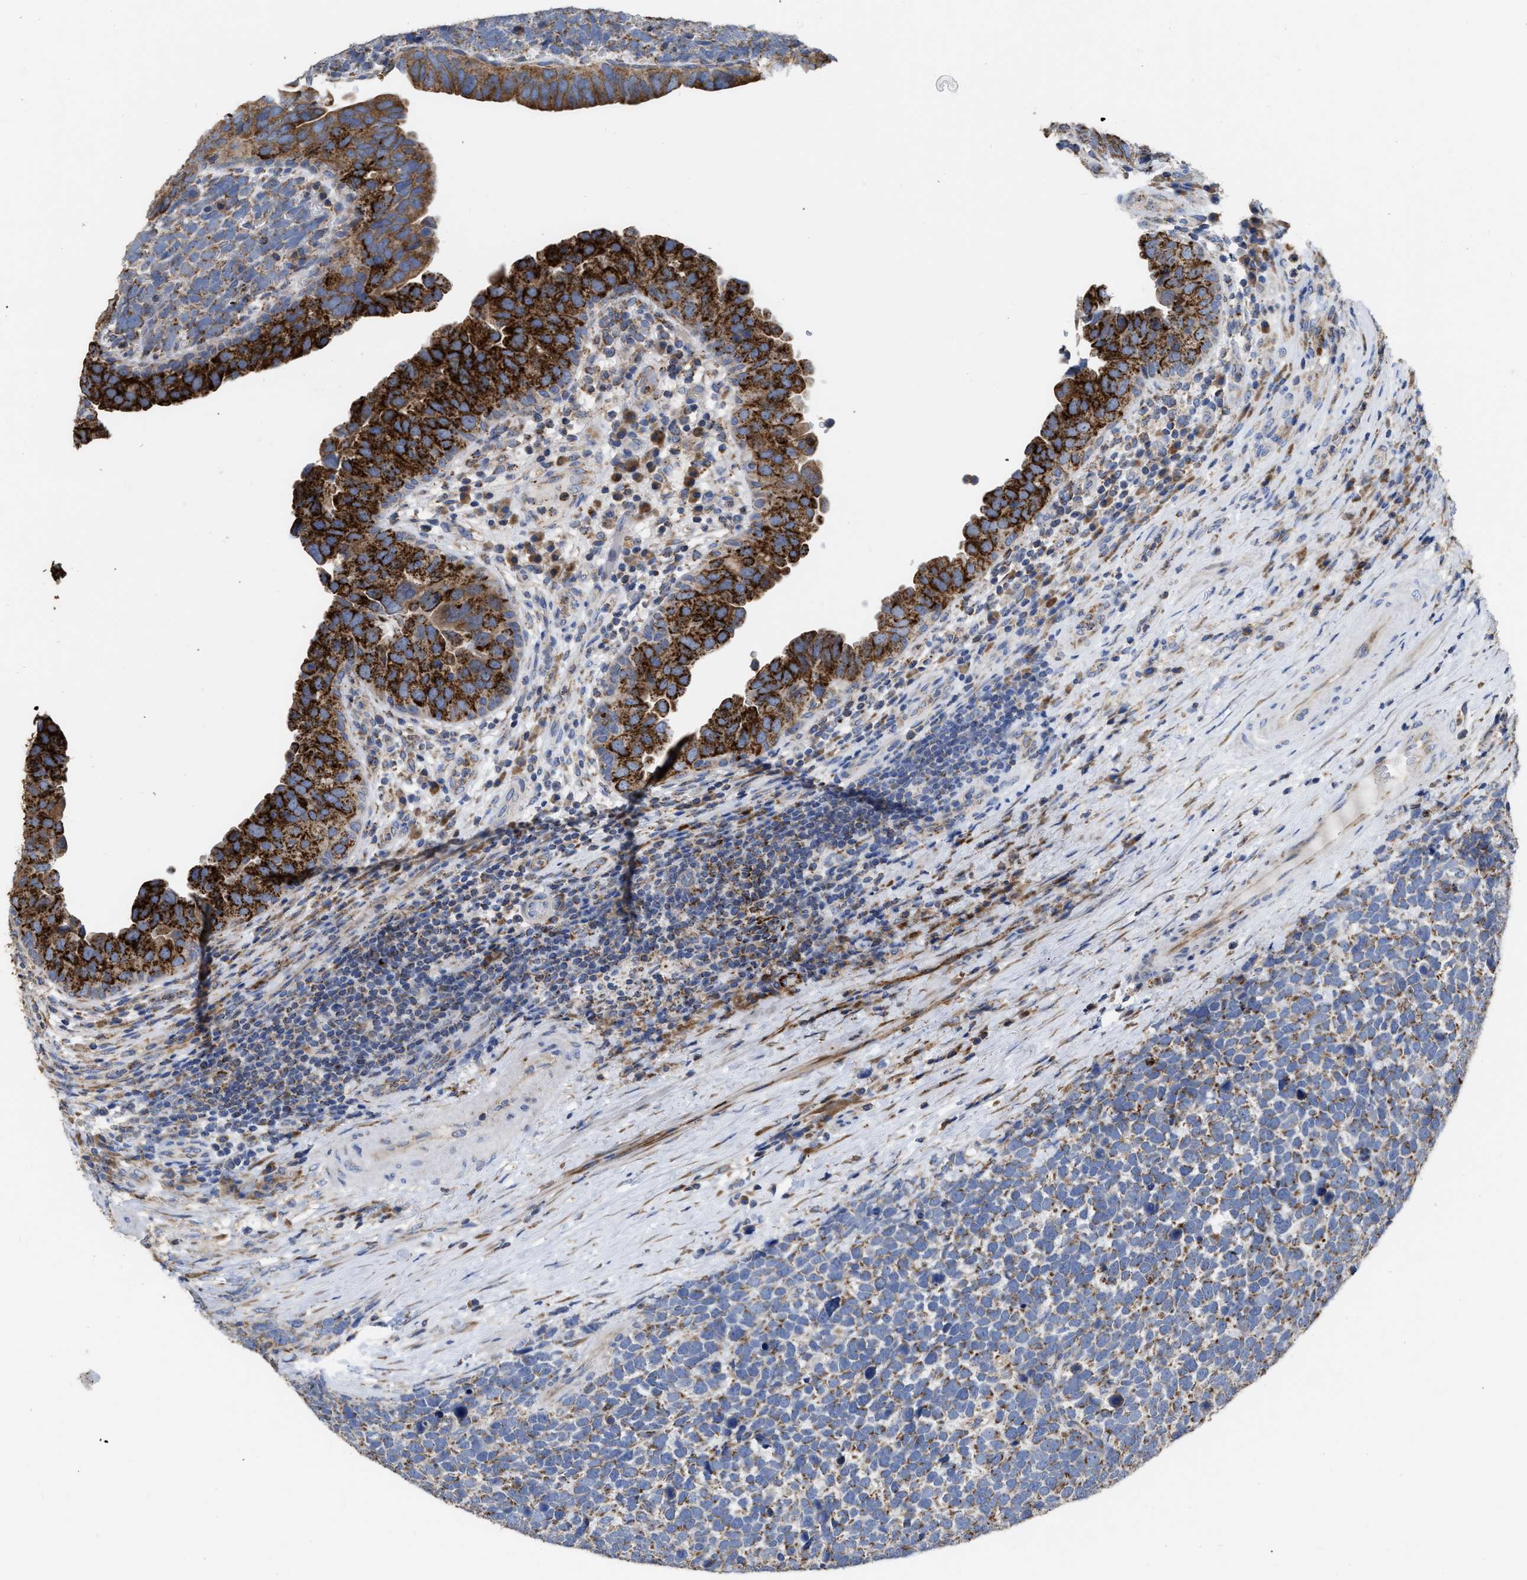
{"staining": {"intensity": "moderate", "quantity": ">75%", "location": "cytoplasmic/membranous"}, "tissue": "urothelial cancer", "cell_type": "Tumor cells", "image_type": "cancer", "snomed": [{"axis": "morphology", "description": "Urothelial carcinoma, High grade"}, {"axis": "topography", "description": "Urinary bladder"}], "caption": "Urothelial carcinoma (high-grade) stained with a brown dye shows moderate cytoplasmic/membranous positive expression in about >75% of tumor cells.", "gene": "AK2", "patient": {"sex": "female", "age": 82}}